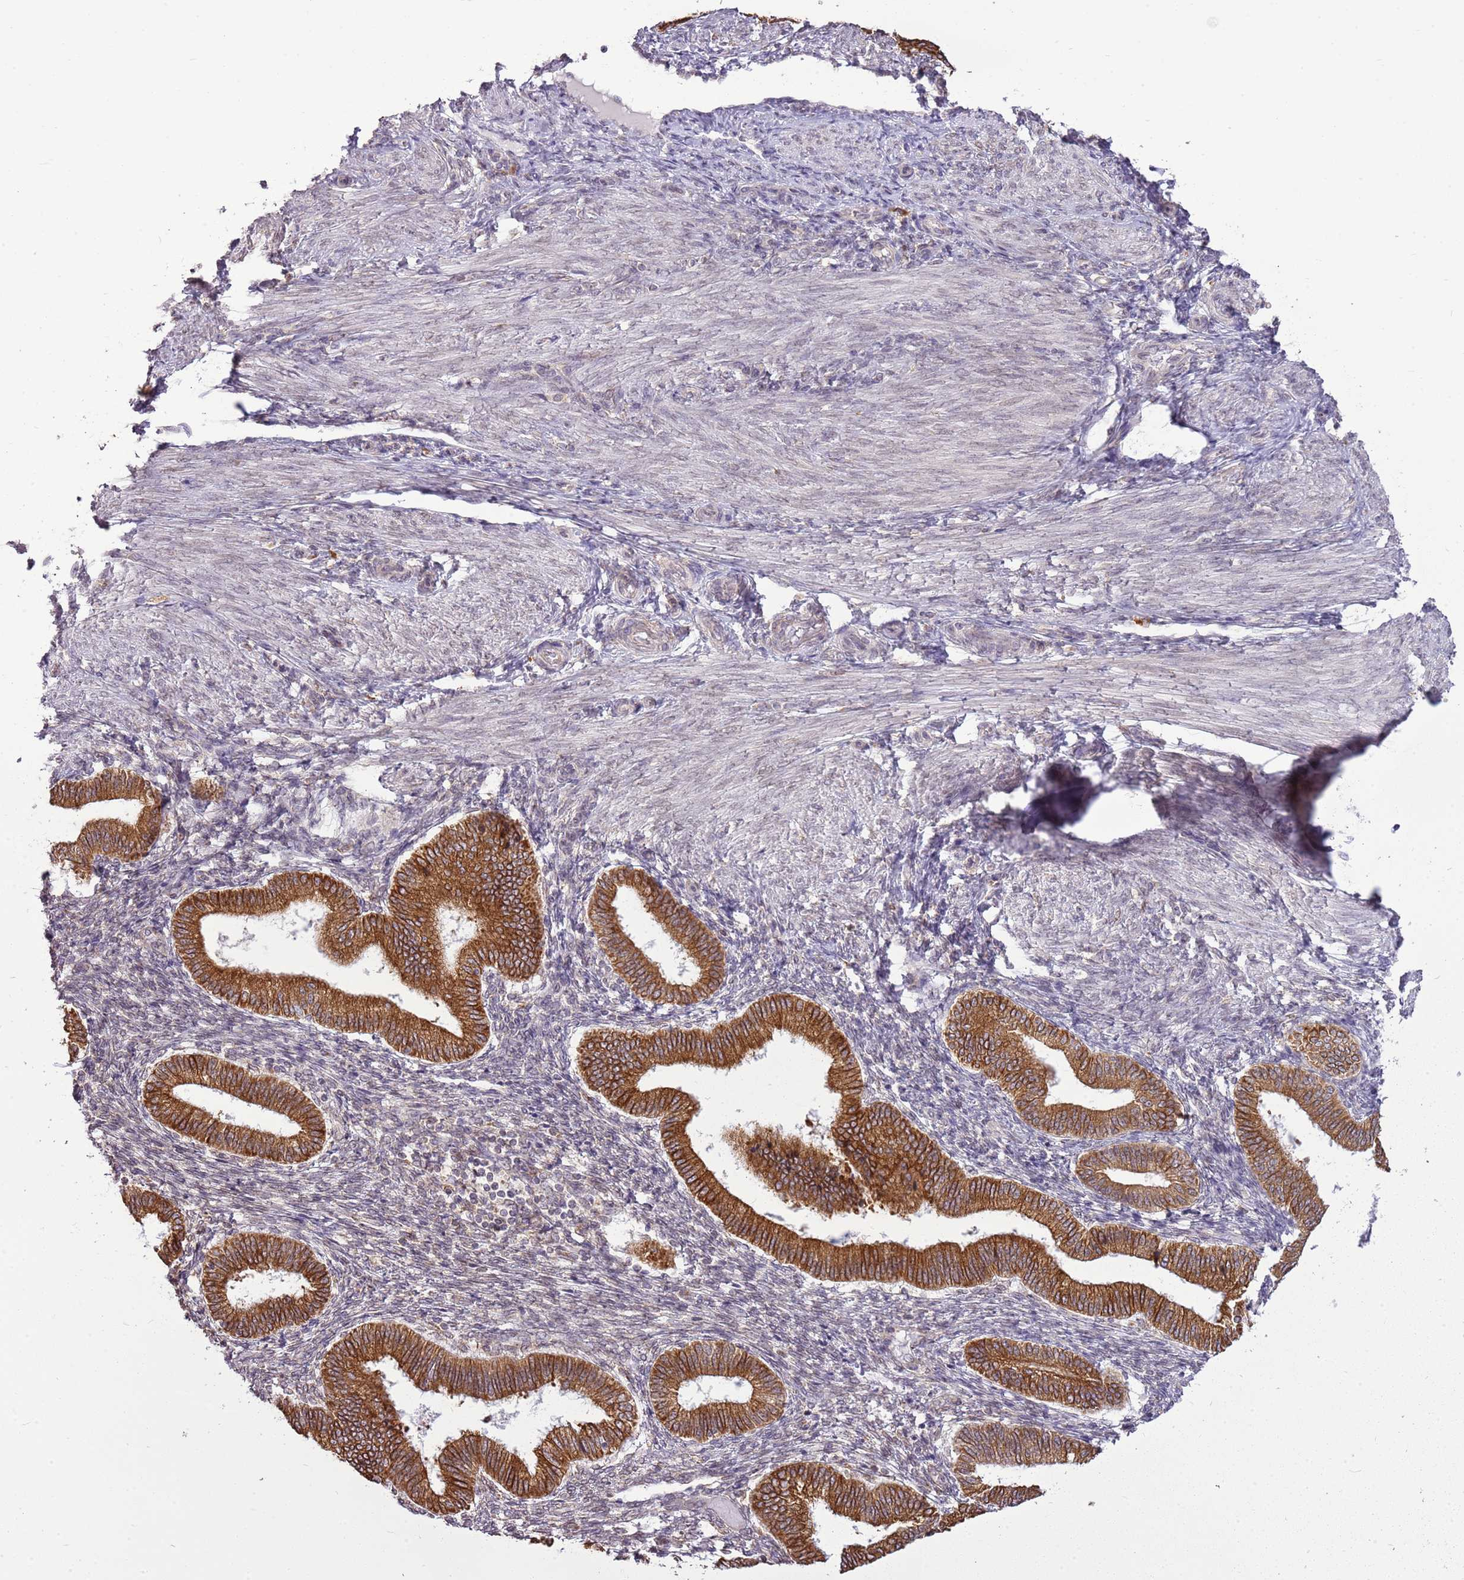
{"staining": {"intensity": "weak", "quantity": "<25%", "location": "cytoplasmic/membranous"}, "tissue": "endometrium", "cell_type": "Cells in endometrial stroma", "image_type": "normal", "snomed": [{"axis": "morphology", "description": "Normal tissue, NOS"}, {"axis": "topography", "description": "Endometrium"}], "caption": "This is a histopathology image of IHC staining of normal endometrium, which shows no staining in cells in endometrial stroma.", "gene": "TMED10", "patient": {"sex": "female", "age": 39}}